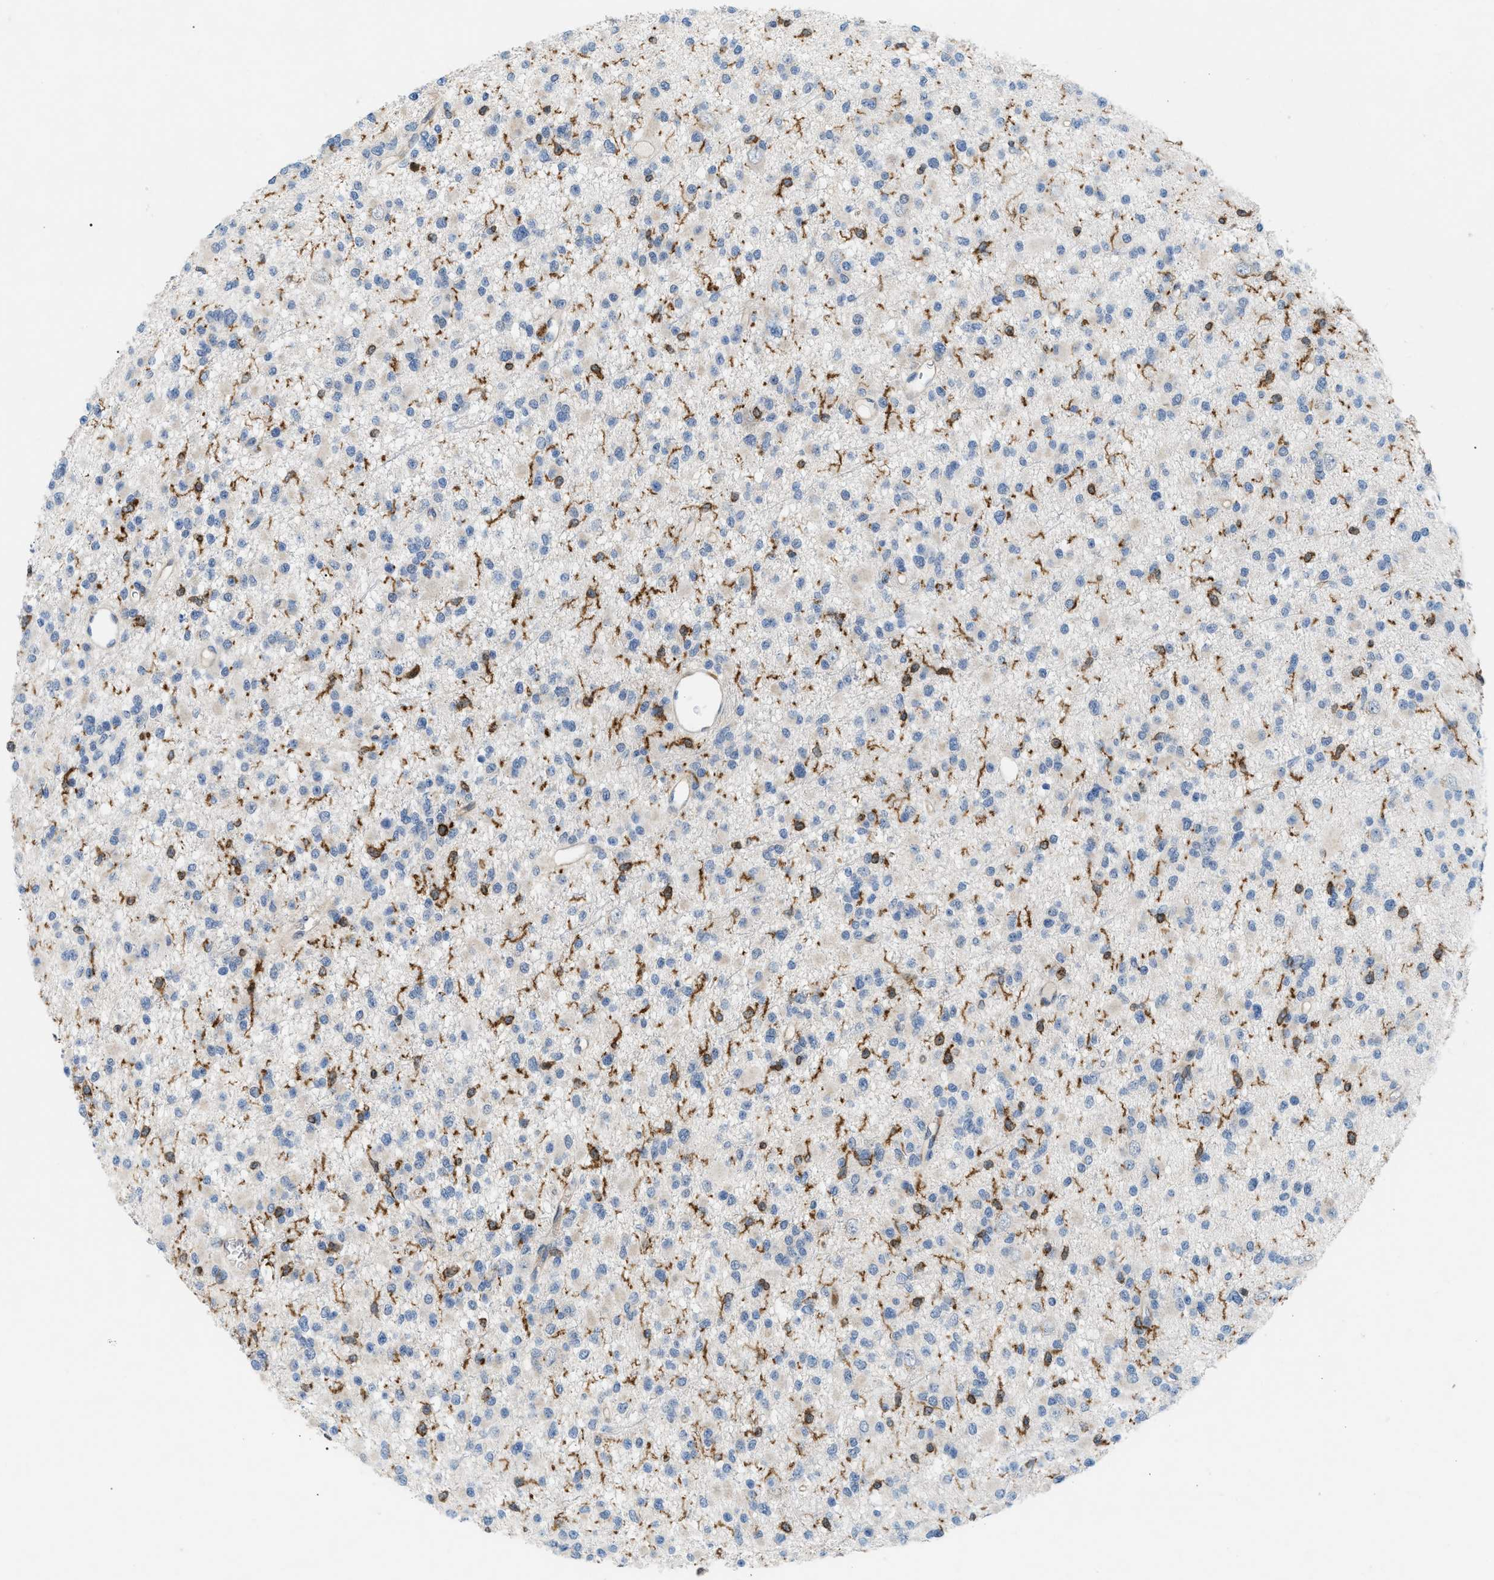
{"staining": {"intensity": "negative", "quantity": "none", "location": "none"}, "tissue": "glioma", "cell_type": "Tumor cells", "image_type": "cancer", "snomed": [{"axis": "morphology", "description": "Glioma, malignant, Low grade"}, {"axis": "topography", "description": "Brain"}], "caption": "Immunohistochemical staining of human glioma shows no significant positivity in tumor cells. (Brightfield microscopy of DAB (3,3'-diaminobenzidine) IHC at high magnification).", "gene": "INPP5D", "patient": {"sex": "female", "age": 22}}